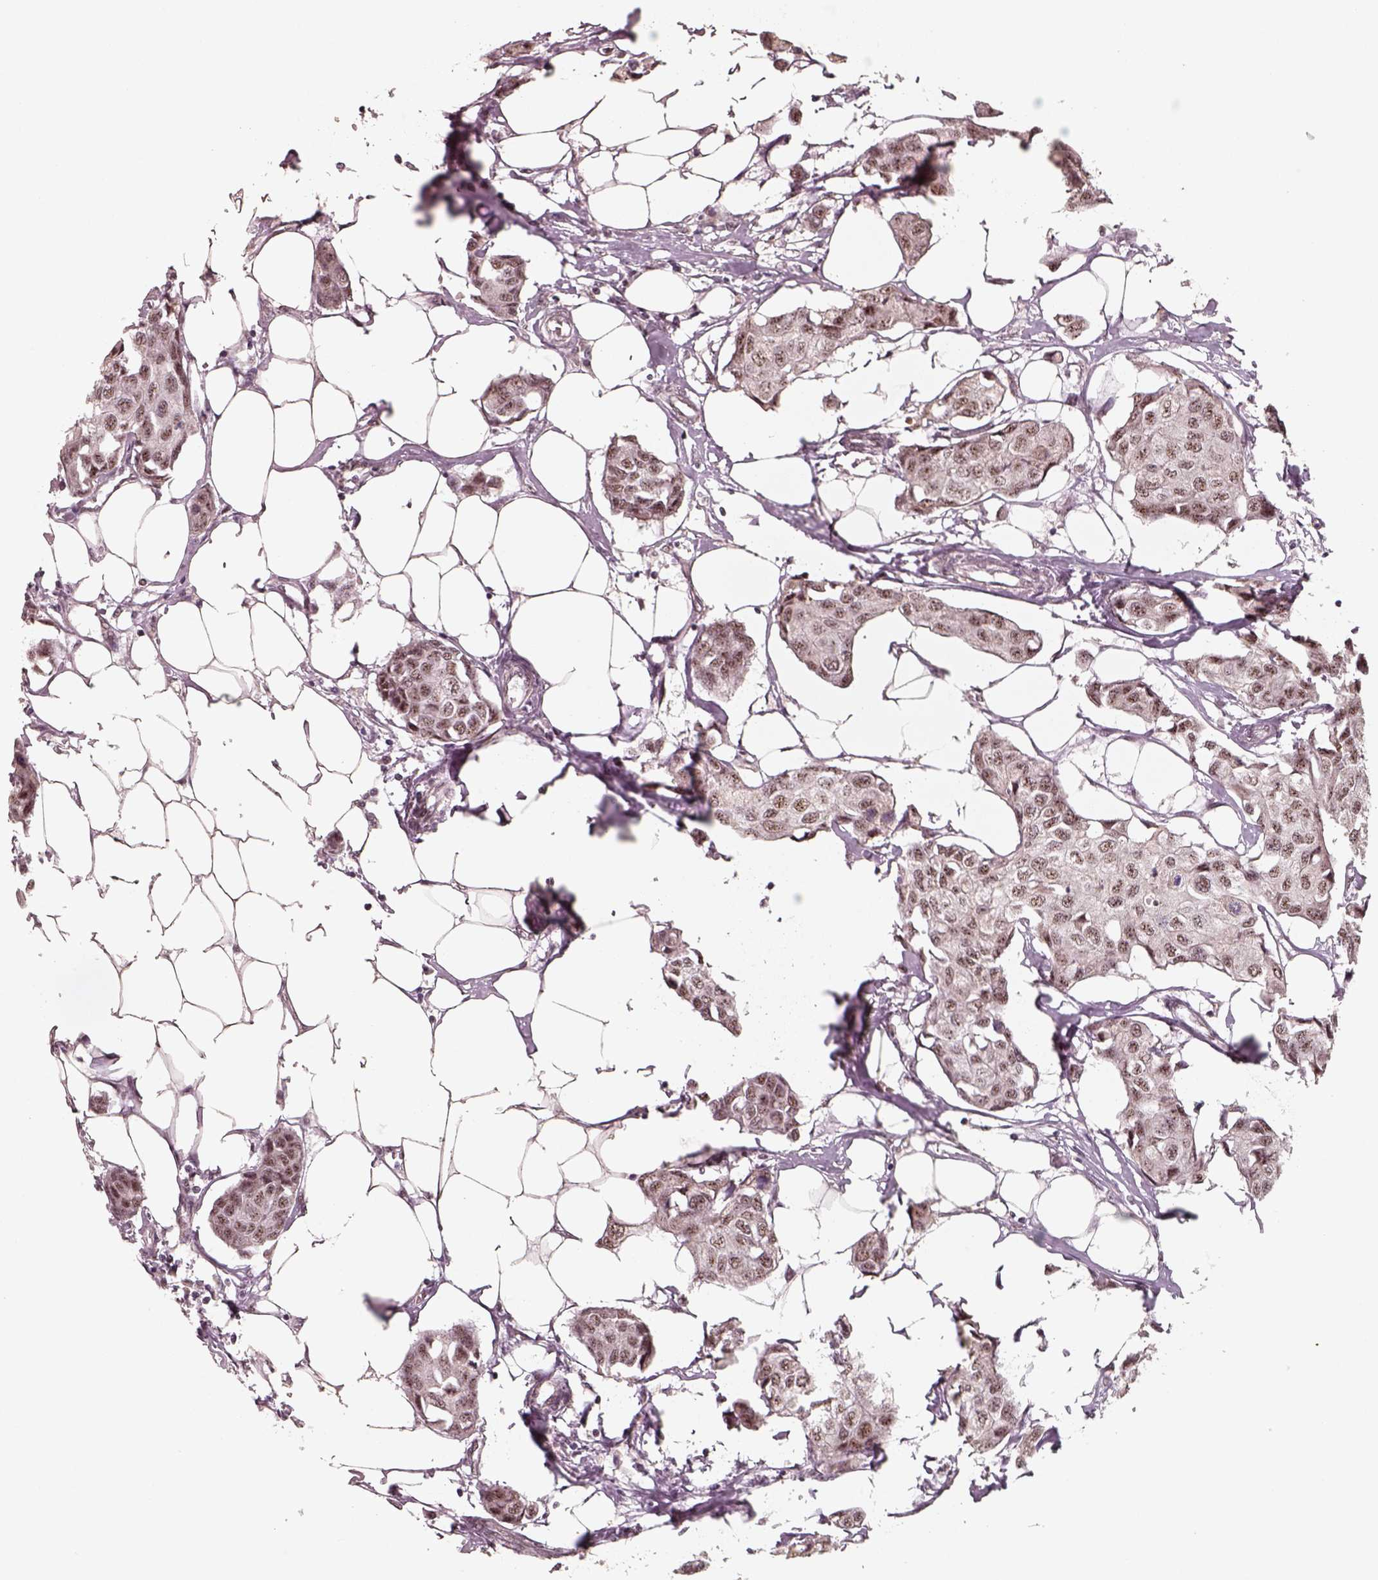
{"staining": {"intensity": "moderate", "quantity": ">75%", "location": "nuclear"}, "tissue": "breast cancer", "cell_type": "Tumor cells", "image_type": "cancer", "snomed": [{"axis": "morphology", "description": "Duct carcinoma"}, {"axis": "topography", "description": "Breast"}], "caption": "A photomicrograph showing moderate nuclear positivity in about >75% of tumor cells in breast infiltrating ductal carcinoma, as visualized by brown immunohistochemical staining.", "gene": "ATXN7L3", "patient": {"sex": "female", "age": 80}}